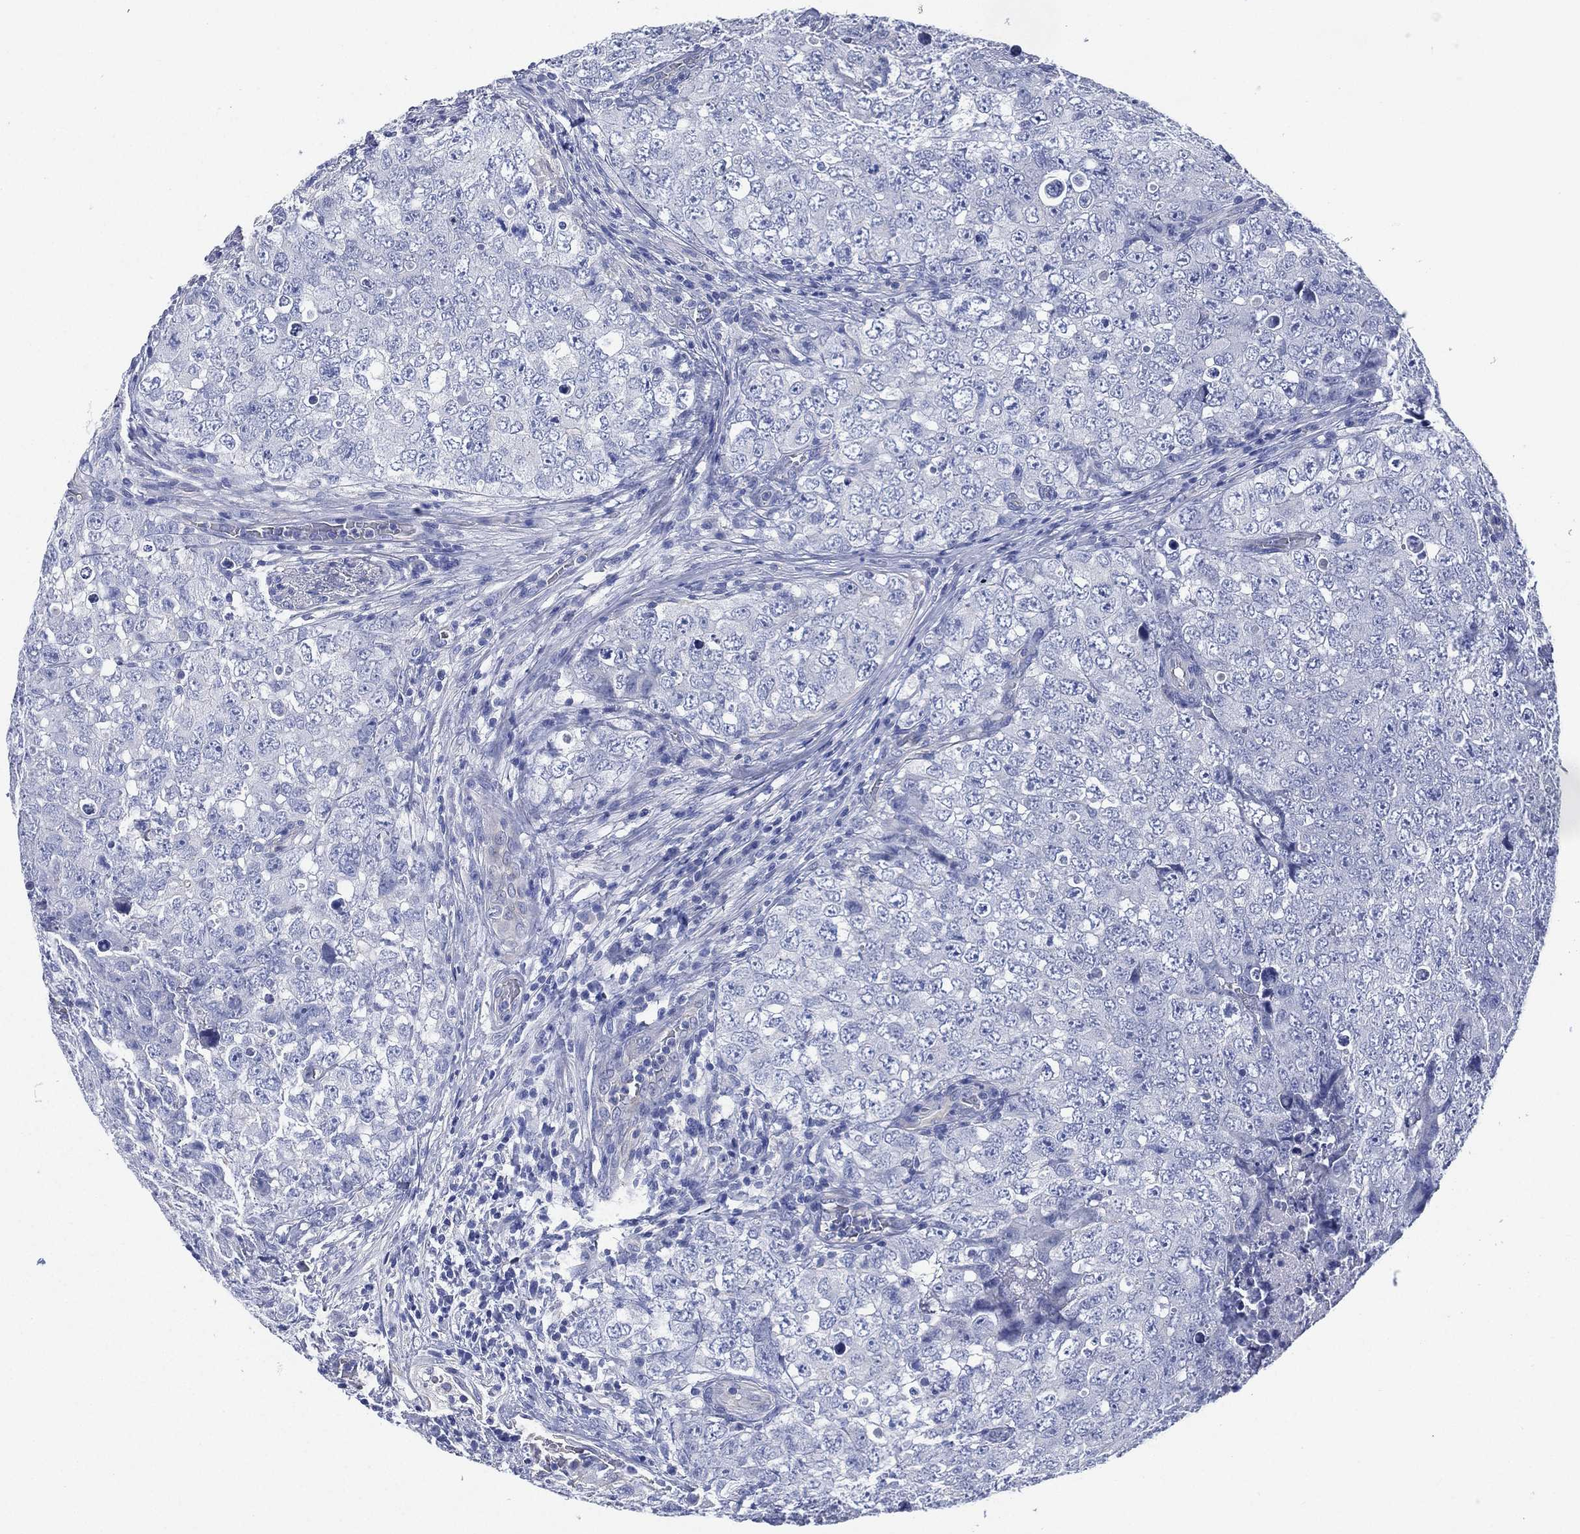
{"staining": {"intensity": "negative", "quantity": "none", "location": "none"}, "tissue": "testis cancer", "cell_type": "Tumor cells", "image_type": "cancer", "snomed": [{"axis": "morphology", "description": "Seminoma, NOS"}, {"axis": "topography", "description": "Testis"}], "caption": "DAB (3,3'-diaminobenzidine) immunohistochemical staining of human seminoma (testis) exhibits no significant positivity in tumor cells. (Immunohistochemistry (ihc), brightfield microscopy, high magnification).", "gene": "CCDC70", "patient": {"sex": "male", "age": 34}}